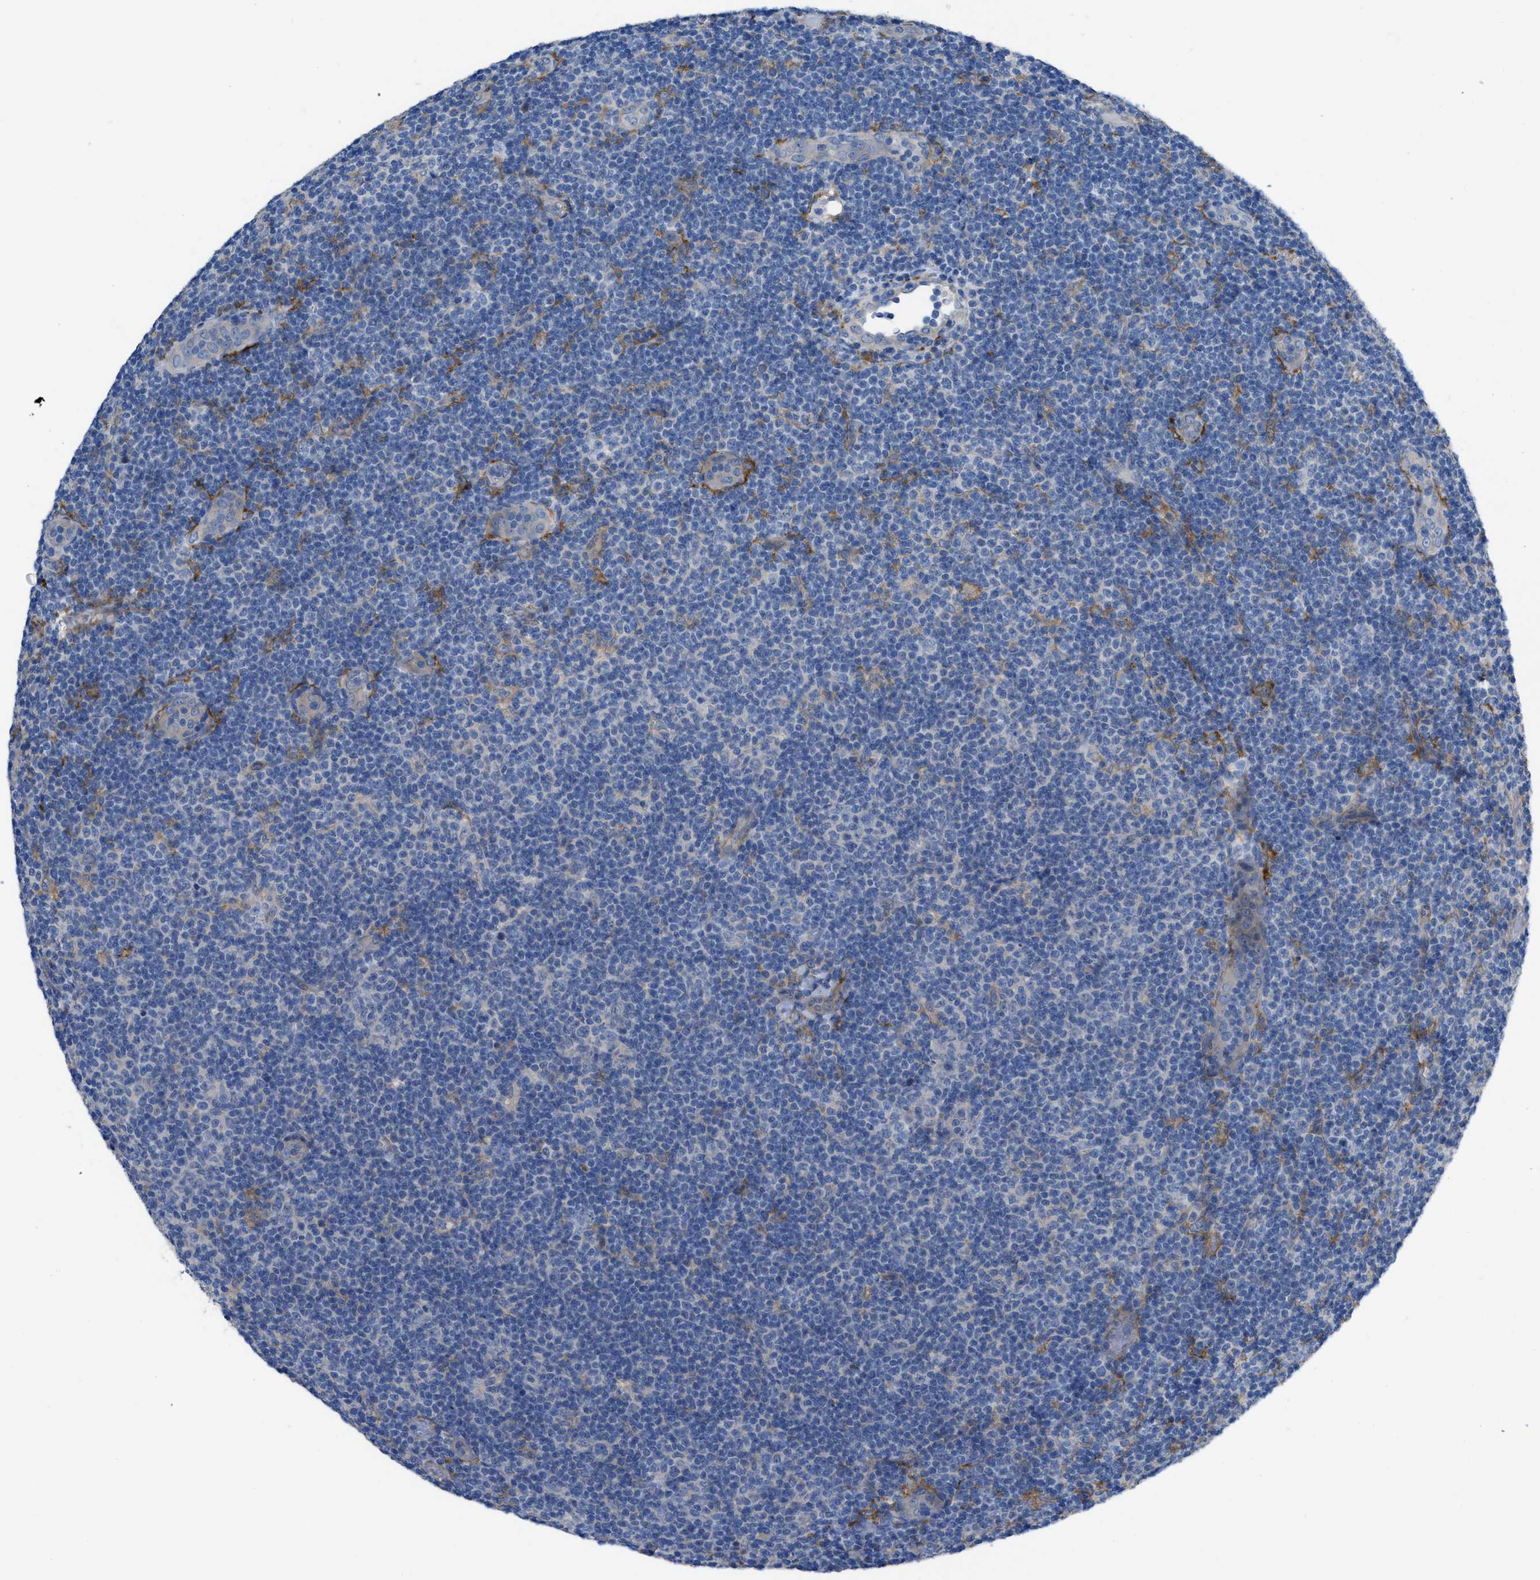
{"staining": {"intensity": "negative", "quantity": "none", "location": "none"}, "tissue": "lymphoma", "cell_type": "Tumor cells", "image_type": "cancer", "snomed": [{"axis": "morphology", "description": "Malignant lymphoma, non-Hodgkin's type, Low grade"}, {"axis": "topography", "description": "Lymph node"}], "caption": "A histopathology image of human lymphoma is negative for staining in tumor cells. (DAB IHC, high magnification).", "gene": "EGFR", "patient": {"sex": "male", "age": 83}}